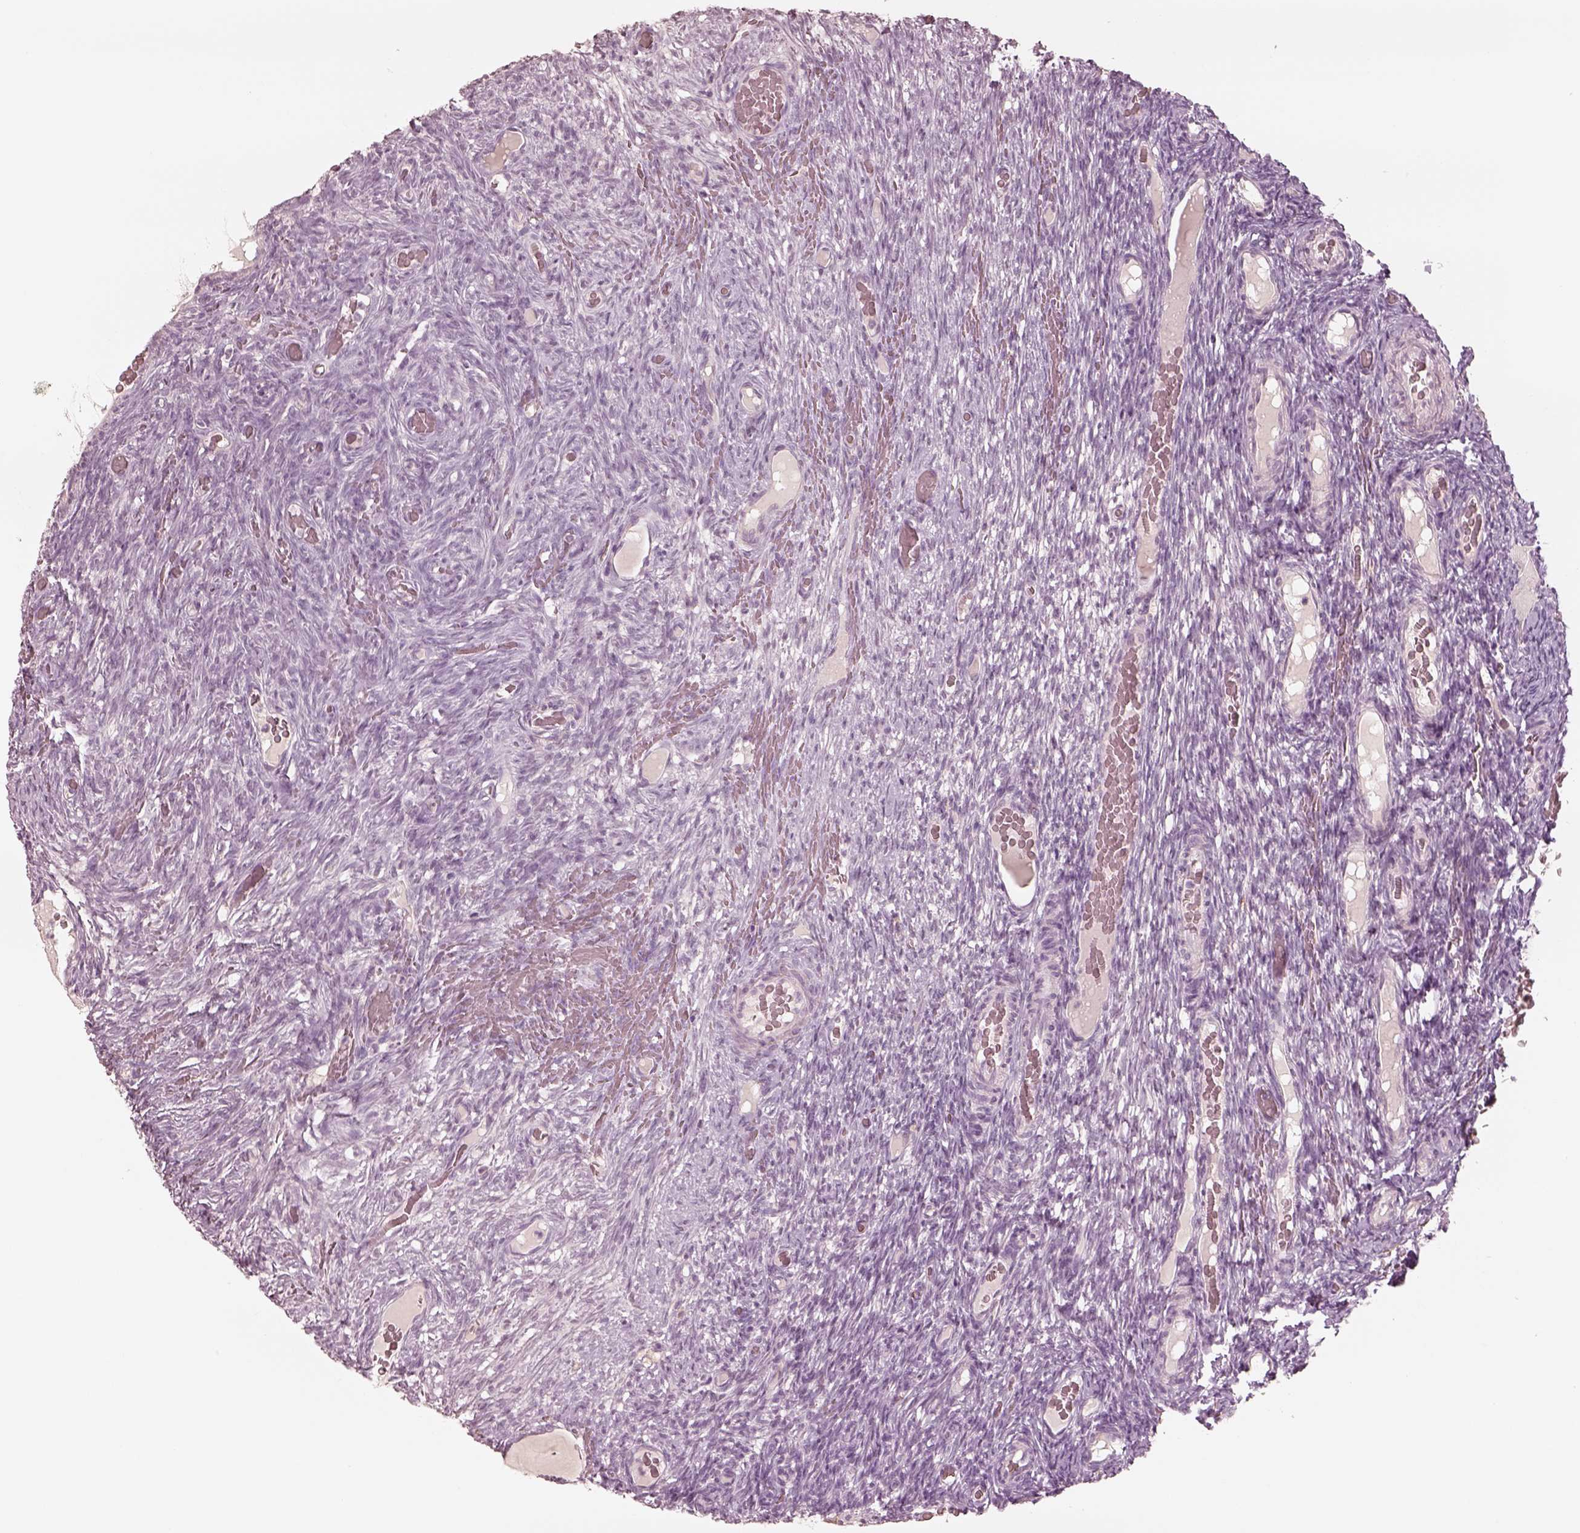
{"staining": {"intensity": "negative", "quantity": "none", "location": "none"}, "tissue": "ovary", "cell_type": "Follicle cells", "image_type": "normal", "snomed": [{"axis": "morphology", "description": "Normal tissue, NOS"}, {"axis": "topography", "description": "Ovary"}], "caption": "Protein analysis of benign ovary exhibits no significant expression in follicle cells.", "gene": "DNAAF9", "patient": {"sex": "female", "age": 34}}